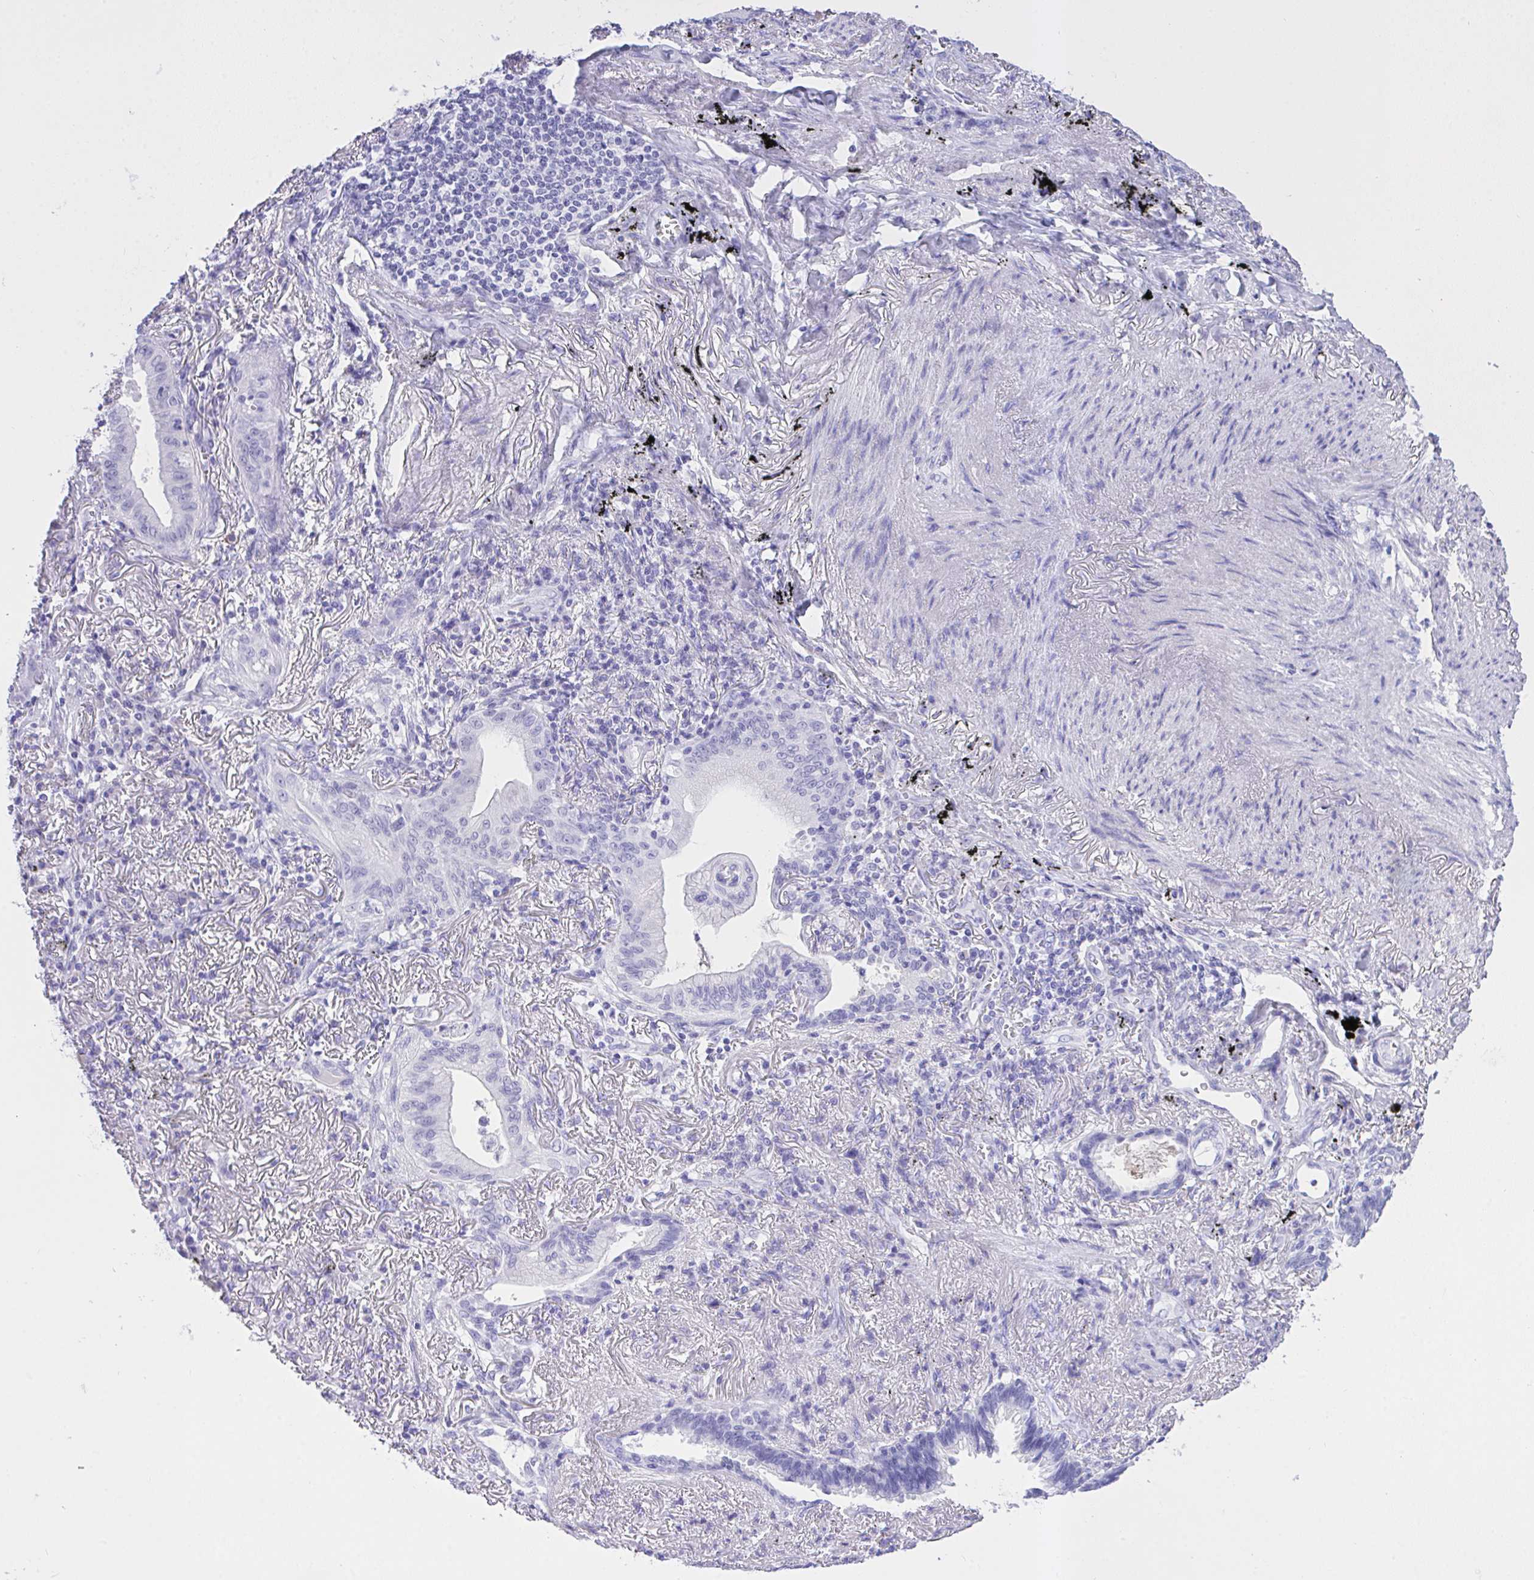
{"staining": {"intensity": "negative", "quantity": "none", "location": "none"}, "tissue": "lung cancer", "cell_type": "Tumor cells", "image_type": "cancer", "snomed": [{"axis": "morphology", "description": "Adenocarcinoma, NOS"}, {"axis": "topography", "description": "Lung"}], "caption": "This is an immunohistochemistry (IHC) image of human lung cancer (adenocarcinoma). There is no positivity in tumor cells.", "gene": "AKR1D1", "patient": {"sex": "male", "age": 77}}